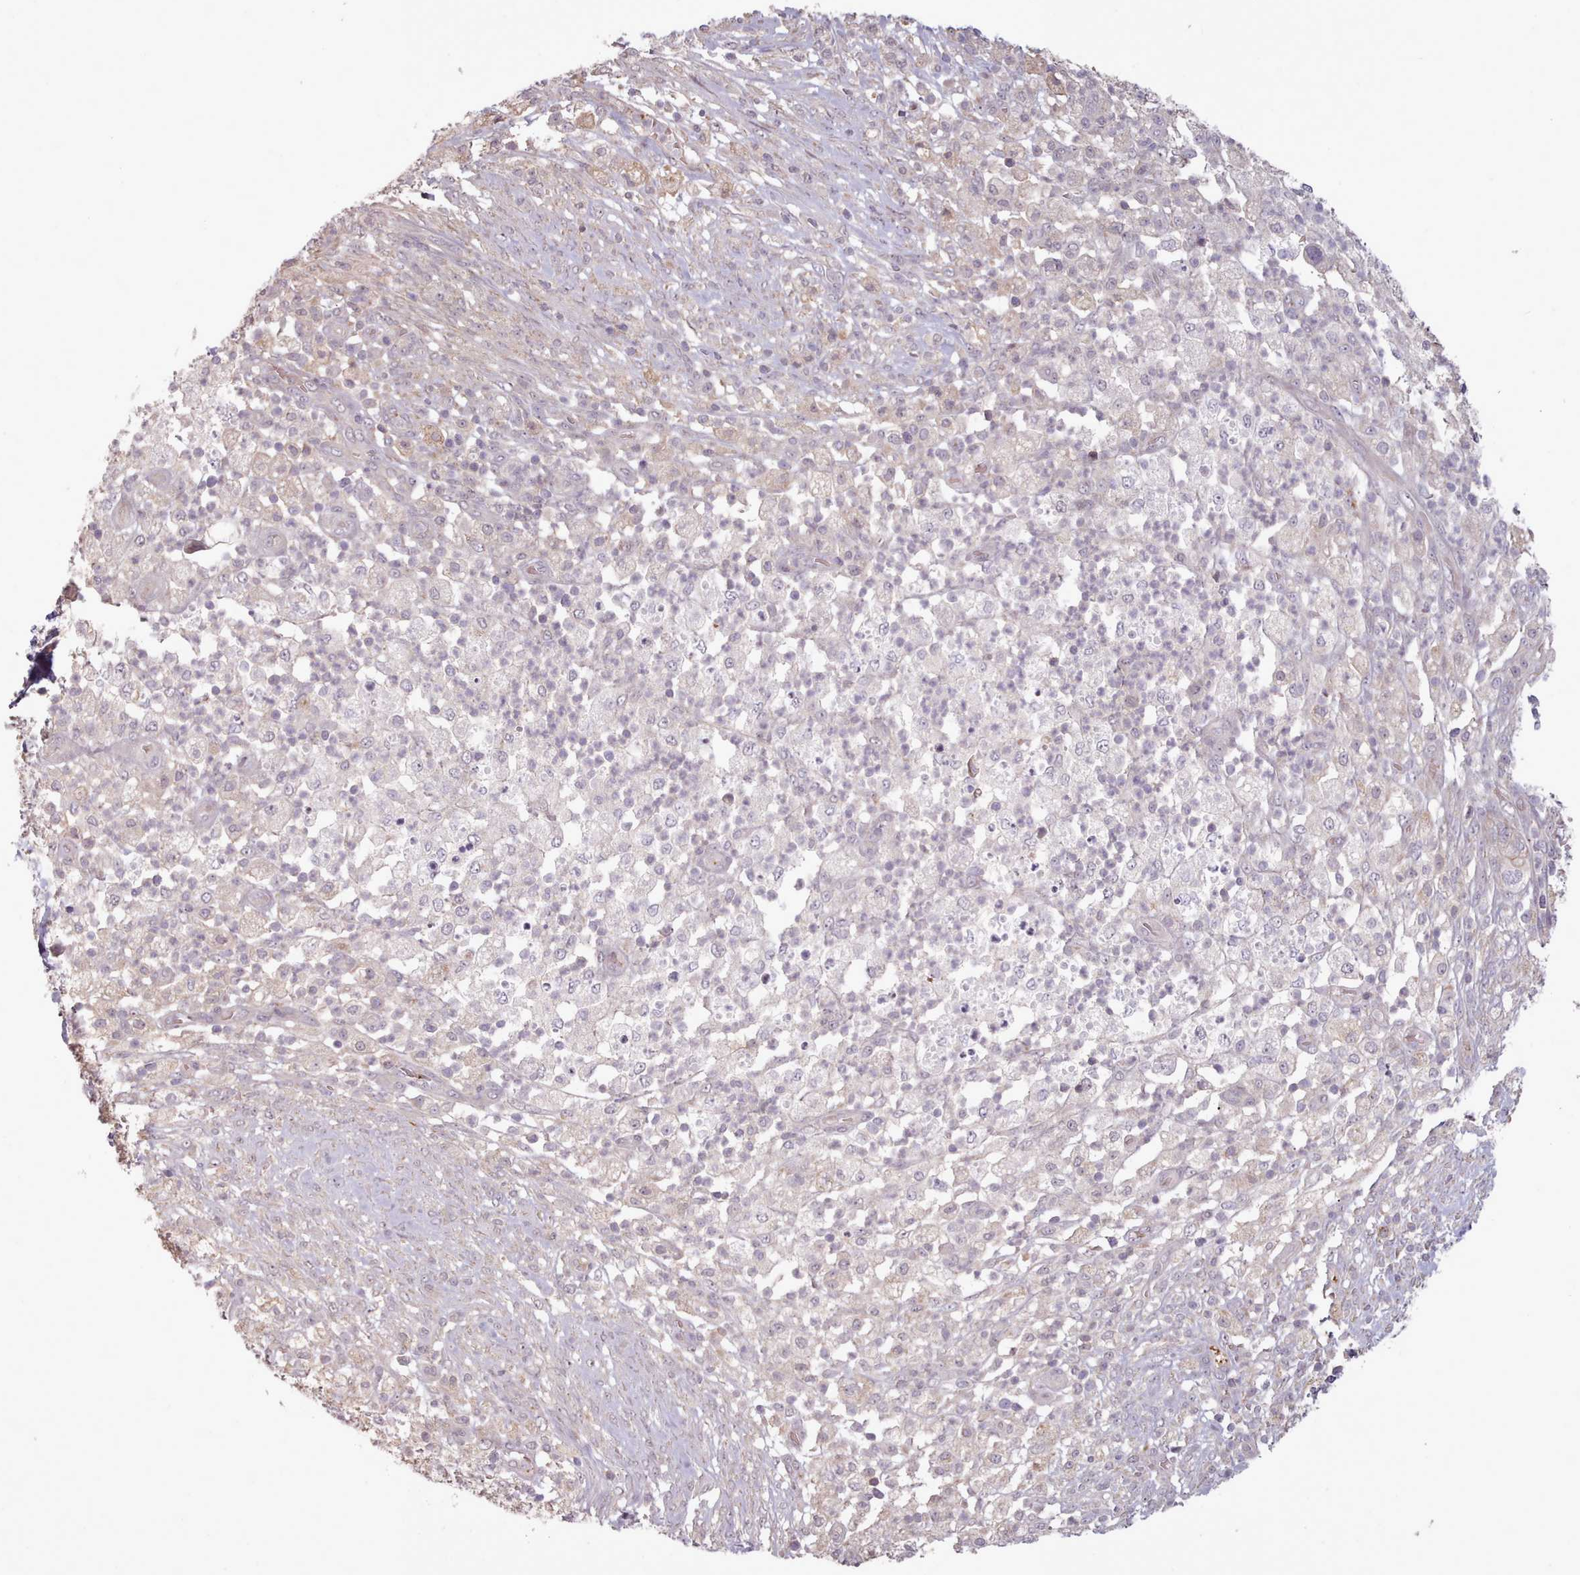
{"staining": {"intensity": "negative", "quantity": "none", "location": "none"}, "tissue": "pancreatic cancer", "cell_type": "Tumor cells", "image_type": "cancer", "snomed": [{"axis": "morphology", "description": "Adenocarcinoma, NOS"}, {"axis": "topography", "description": "Pancreas"}], "caption": "This is an immunohistochemistry (IHC) histopathology image of pancreatic cancer (adenocarcinoma). There is no staining in tumor cells.", "gene": "LEFTY2", "patient": {"sex": "female", "age": 72}}